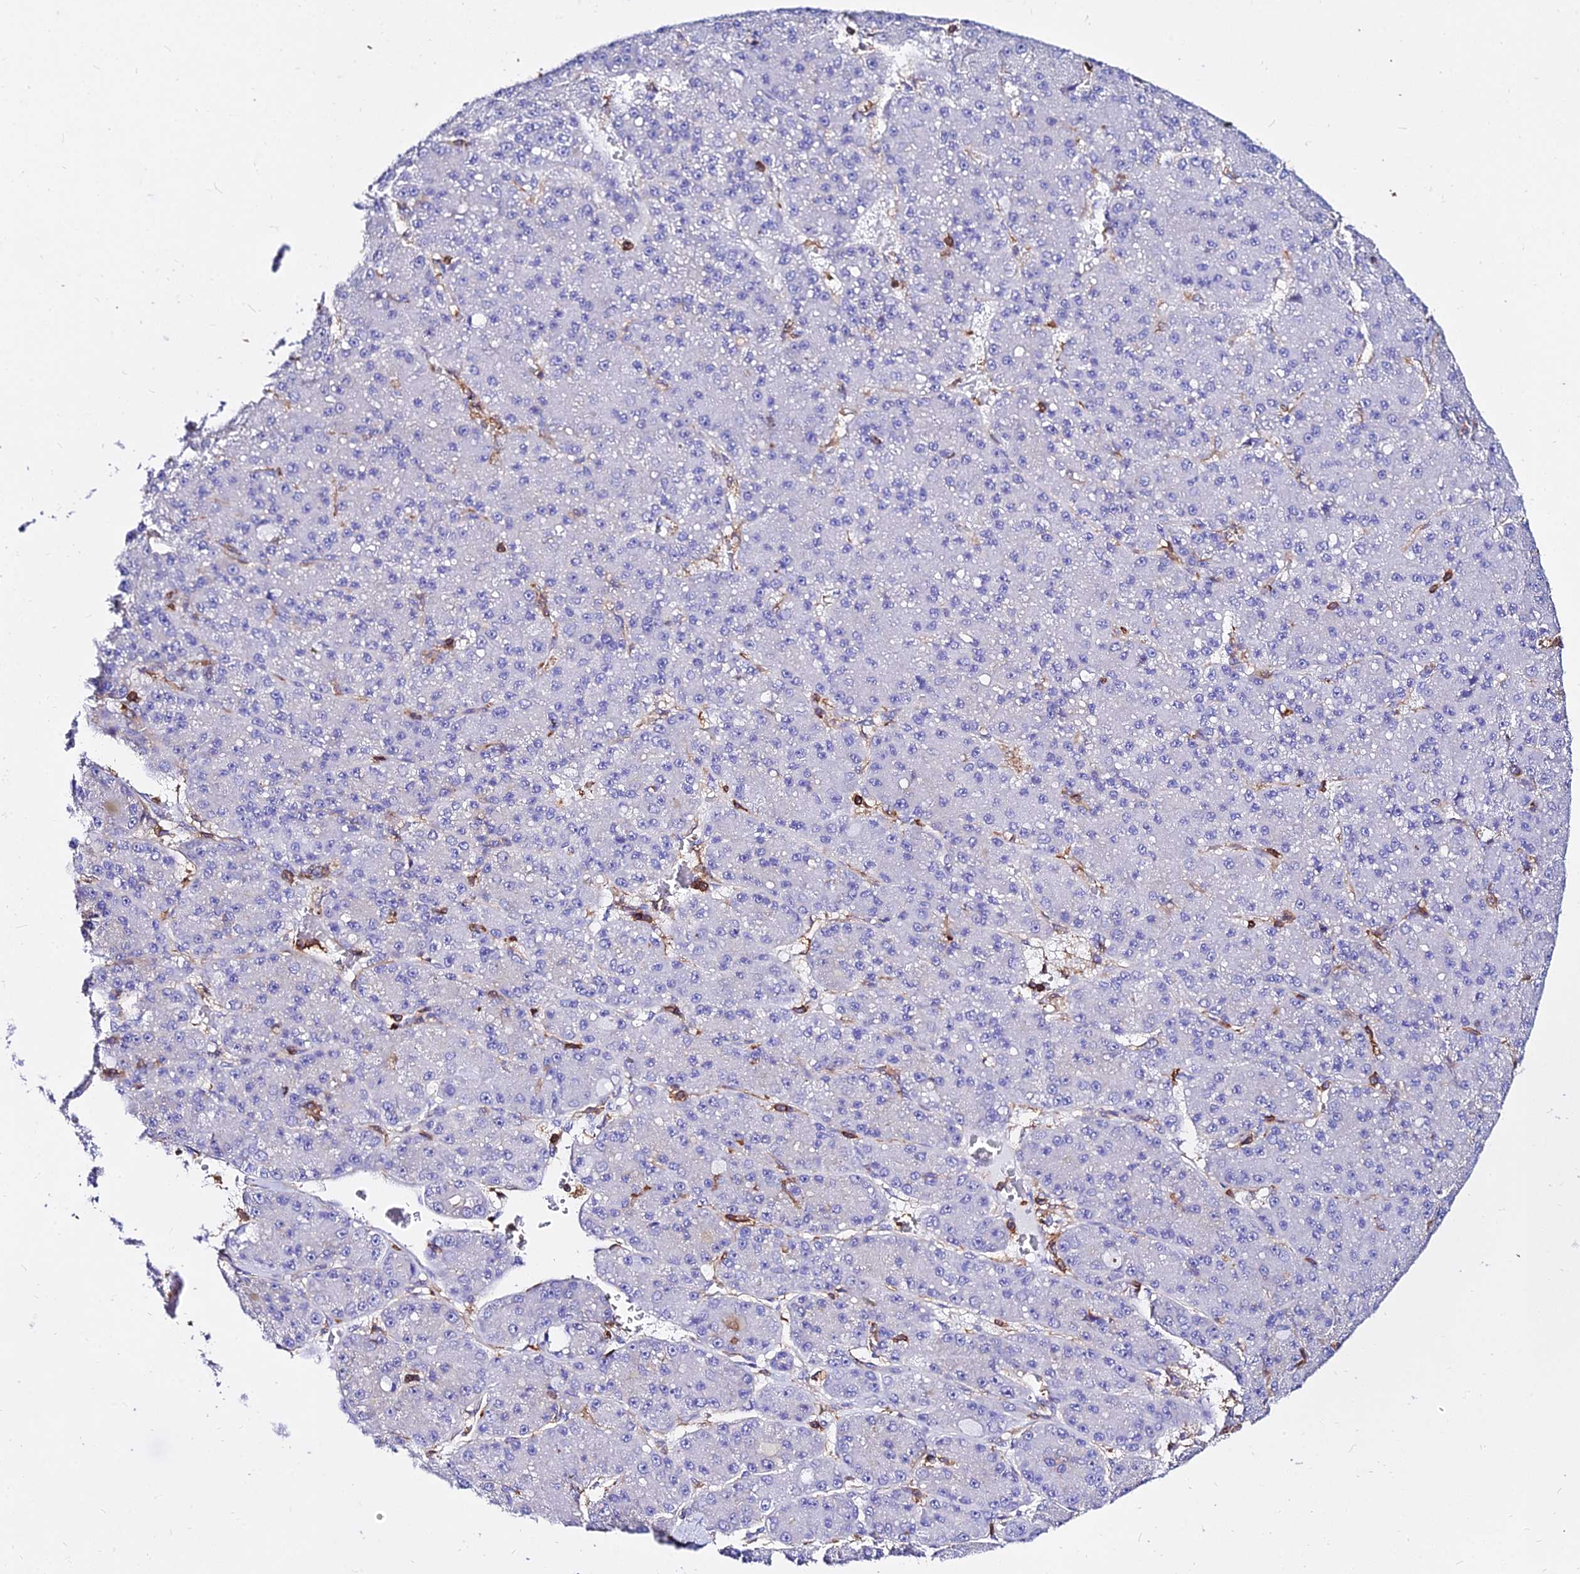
{"staining": {"intensity": "negative", "quantity": "none", "location": "none"}, "tissue": "liver cancer", "cell_type": "Tumor cells", "image_type": "cancer", "snomed": [{"axis": "morphology", "description": "Carcinoma, Hepatocellular, NOS"}, {"axis": "topography", "description": "Liver"}], "caption": "The immunohistochemistry (IHC) image has no significant staining in tumor cells of liver cancer (hepatocellular carcinoma) tissue.", "gene": "CSRP1", "patient": {"sex": "male", "age": 67}}